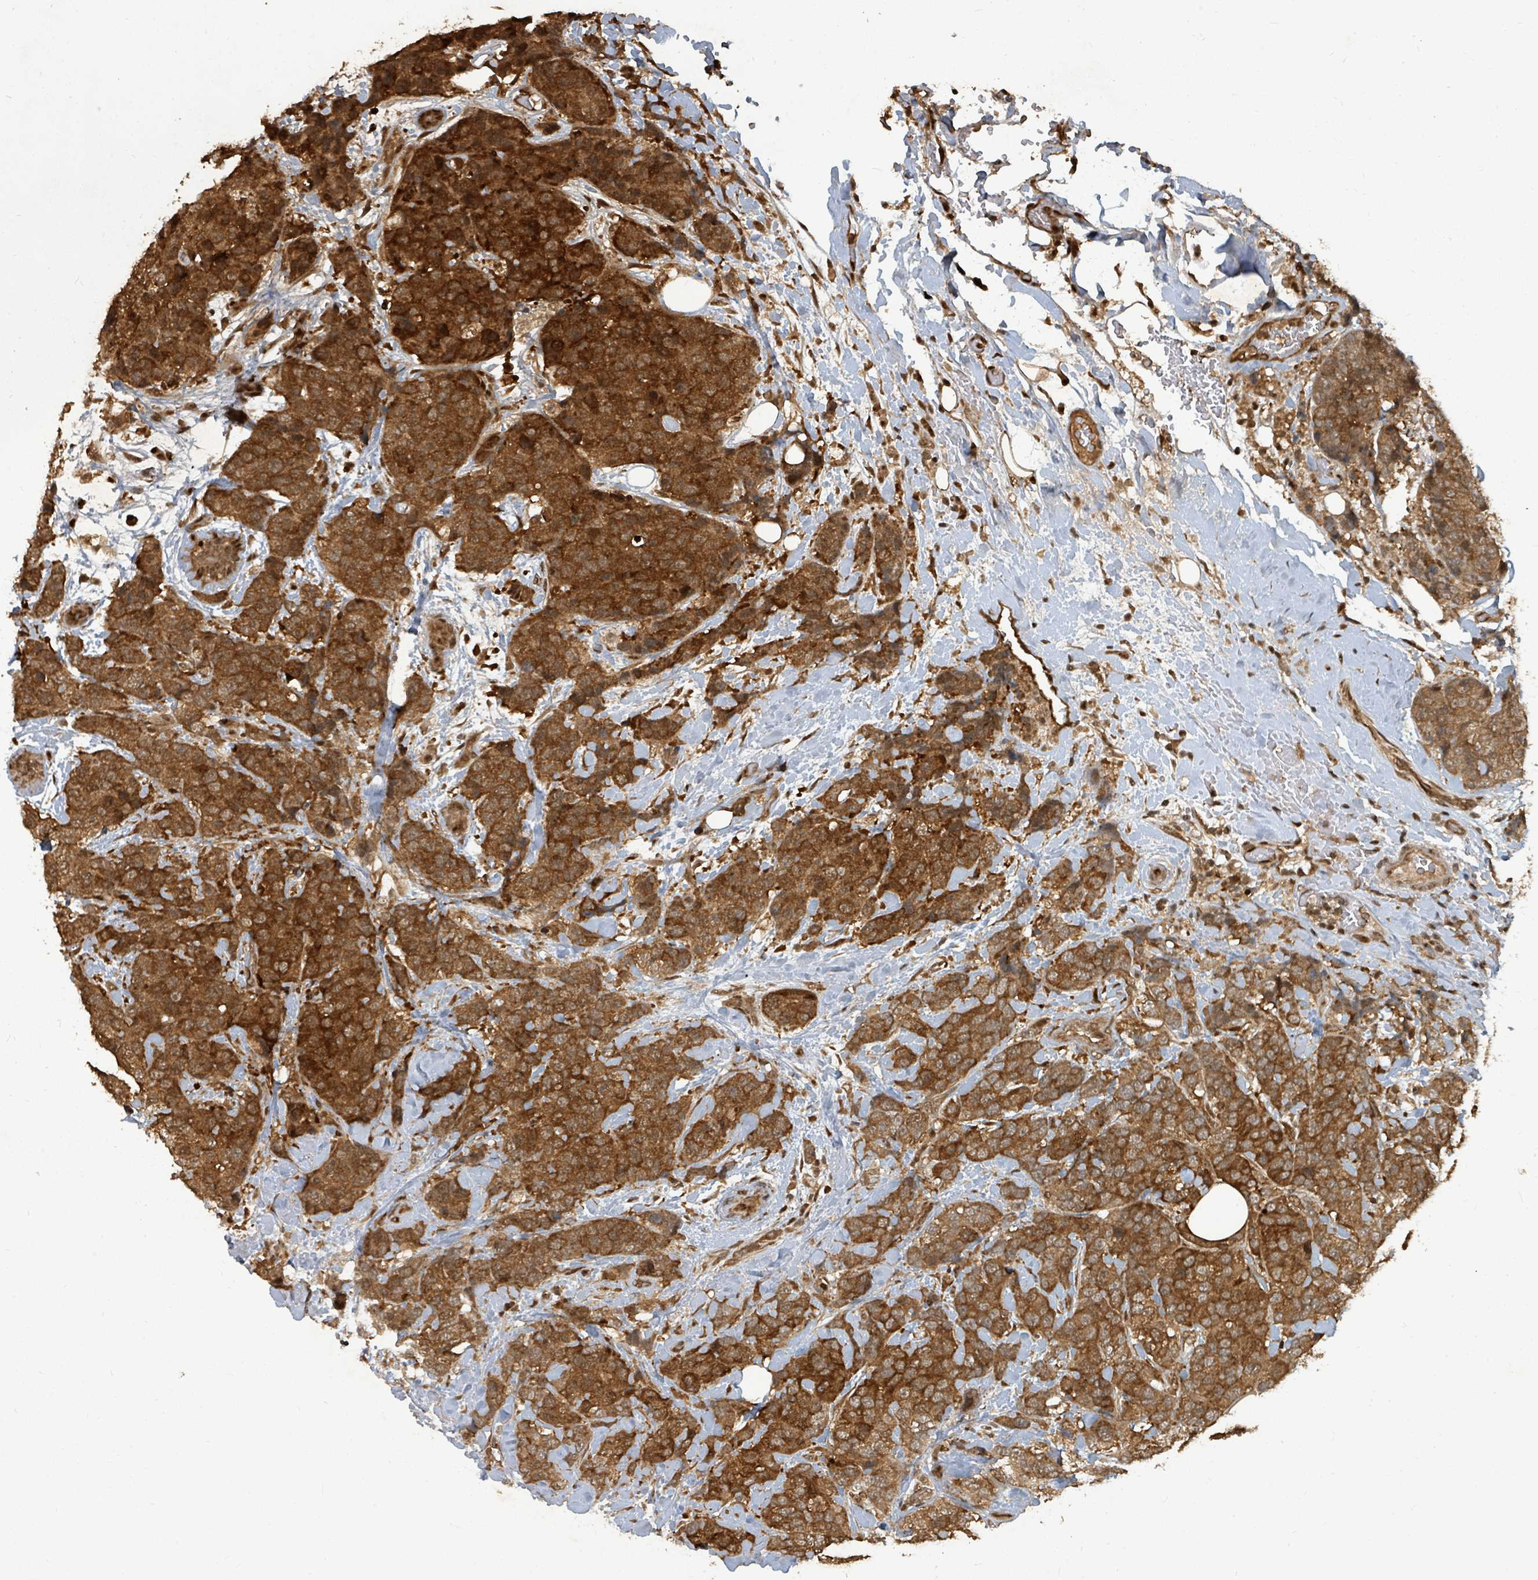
{"staining": {"intensity": "strong", "quantity": ">75%", "location": "cytoplasmic/membranous"}, "tissue": "breast cancer", "cell_type": "Tumor cells", "image_type": "cancer", "snomed": [{"axis": "morphology", "description": "Lobular carcinoma"}, {"axis": "topography", "description": "Breast"}], "caption": "Immunohistochemistry micrograph of neoplastic tissue: lobular carcinoma (breast) stained using IHC reveals high levels of strong protein expression localized specifically in the cytoplasmic/membranous of tumor cells, appearing as a cytoplasmic/membranous brown color.", "gene": "KDM4E", "patient": {"sex": "female", "age": 59}}